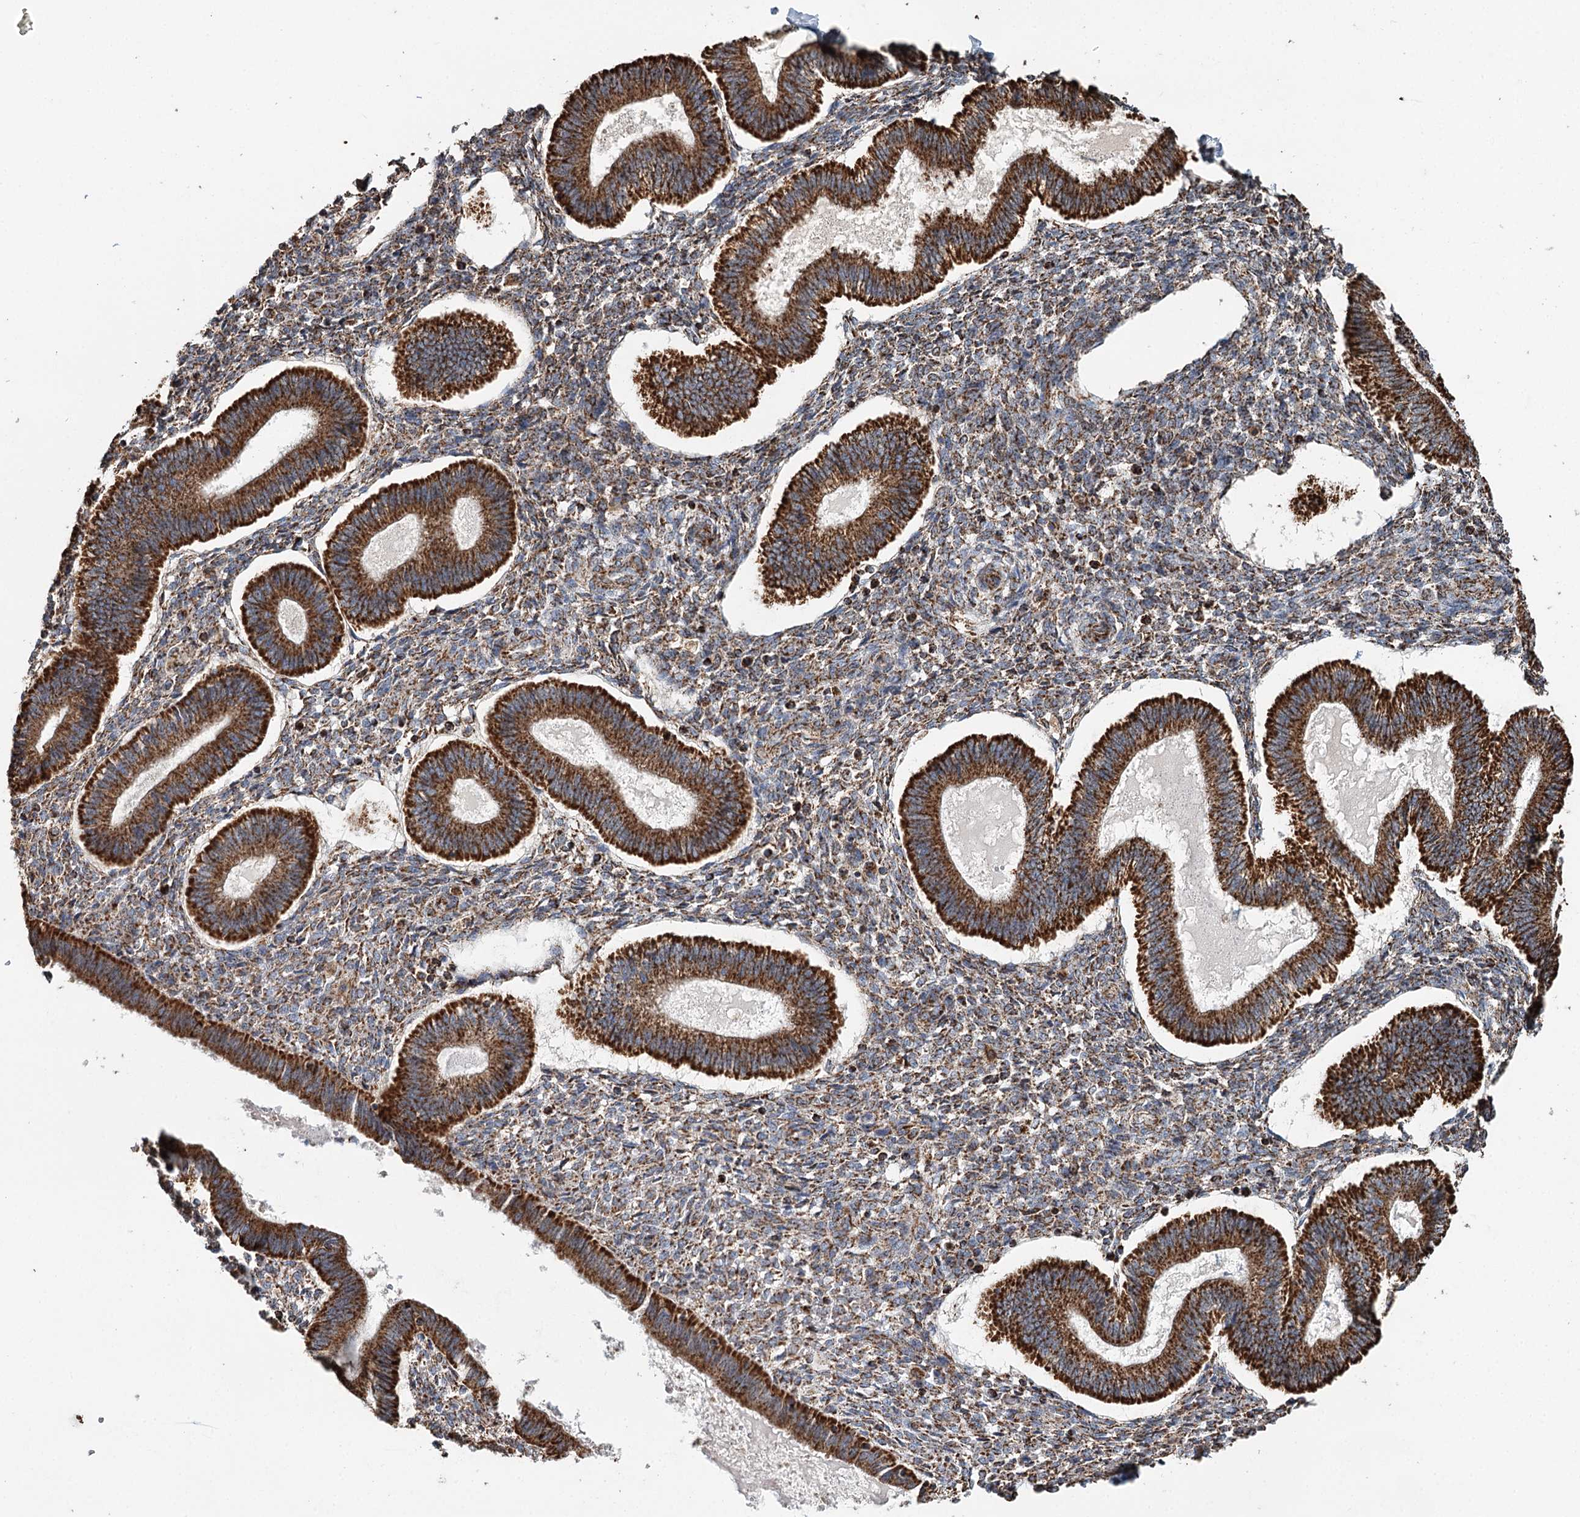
{"staining": {"intensity": "moderate", "quantity": ">75%", "location": "cytoplasmic/membranous"}, "tissue": "endometrium", "cell_type": "Cells in endometrial stroma", "image_type": "normal", "snomed": [{"axis": "morphology", "description": "Normal tissue, NOS"}, {"axis": "topography", "description": "Endometrium"}], "caption": "Protein expression analysis of unremarkable endometrium shows moderate cytoplasmic/membranous expression in about >75% of cells in endometrial stroma.", "gene": "APH1A", "patient": {"sex": "female", "age": 25}}